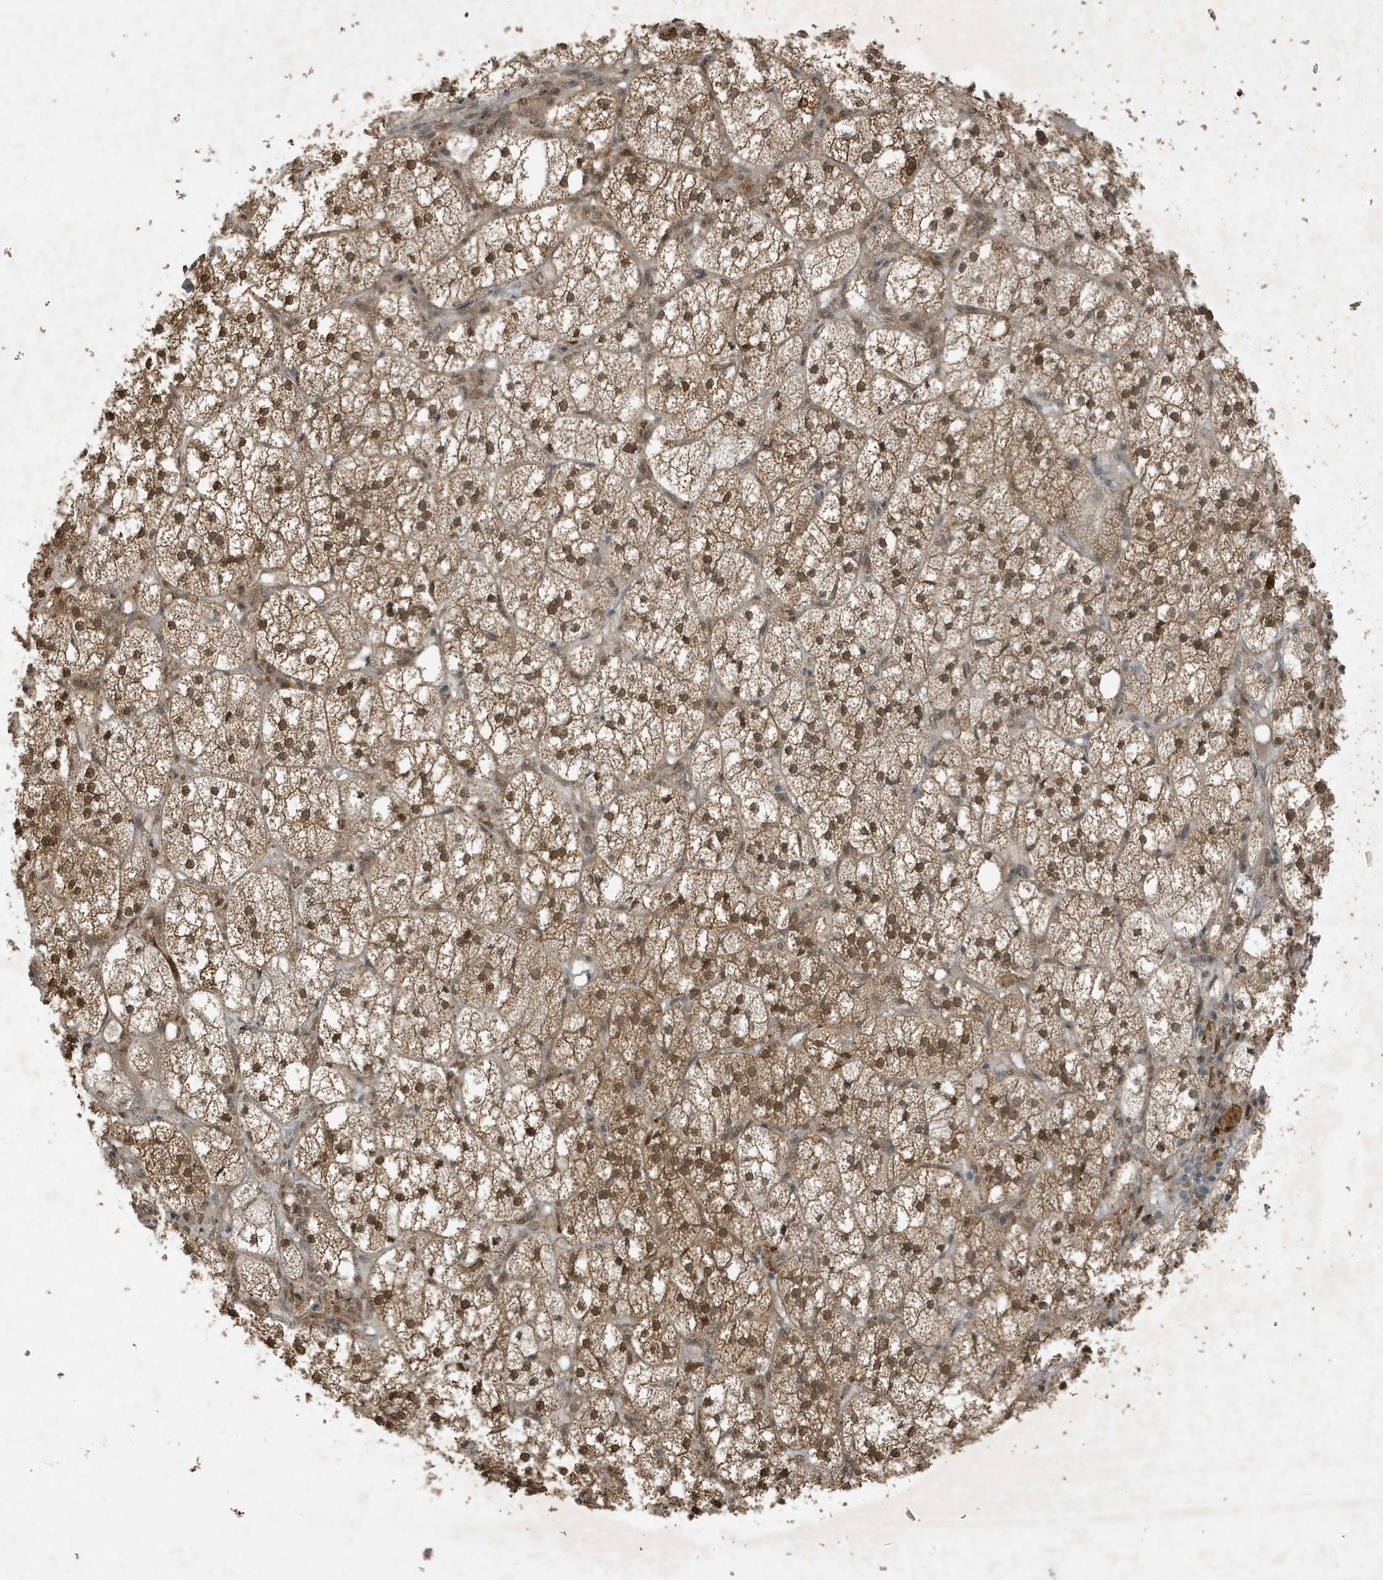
{"staining": {"intensity": "moderate", "quantity": ">75%", "location": "cytoplasmic/membranous,nuclear"}, "tissue": "adrenal gland", "cell_type": "Glandular cells", "image_type": "normal", "snomed": [{"axis": "morphology", "description": "Normal tissue, NOS"}, {"axis": "topography", "description": "Adrenal gland"}], "caption": "The histopathology image reveals immunohistochemical staining of normal adrenal gland. There is moderate cytoplasmic/membranous,nuclear staining is identified in about >75% of glandular cells.", "gene": "HSPA1A", "patient": {"sex": "female", "age": 61}}